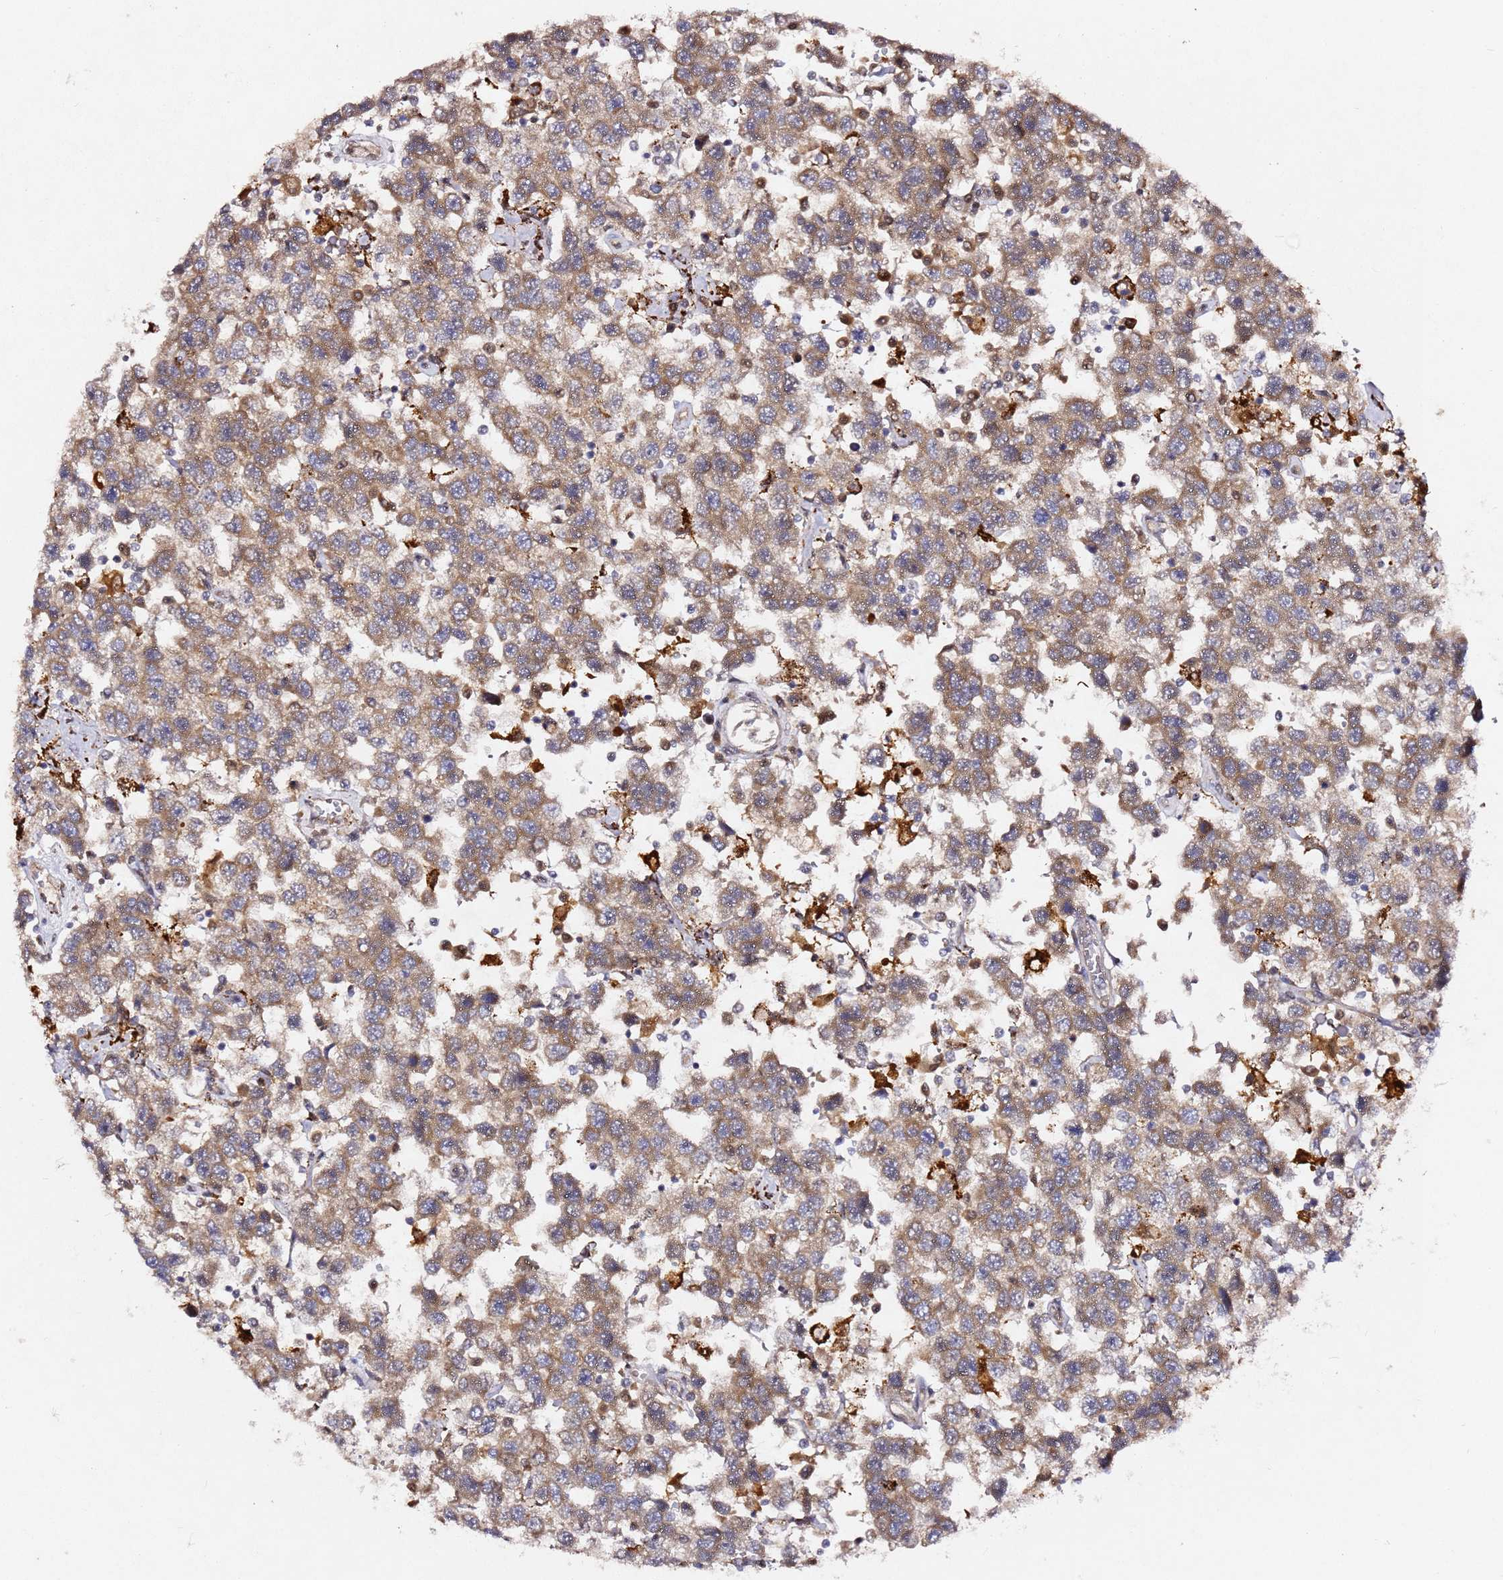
{"staining": {"intensity": "moderate", "quantity": ">75%", "location": "cytoplasmic/membranous"}, "tissue": "testis cancer", "cell_type": "Tumor cells", "image_type": "cancer", "snomed": [{"axis": "morphology", "description": "Seminoma, NOS"}, {"axis": "topography", "description": "Testis"}], "caption": "Immunohistochemistry (IHC) staining of testis cancer, which displays medium levels of moderate cytoplasmic/membranous expression in approximately >75% of tumor cells indicating moderate cytoplasmic/membranous protein expression. The staining was performed using DAB (brown) for protein detection and nuclei were counterstained in hematoxylin (blue).", "gene": "ALG11", "patient": {"sex": "male", "age": 41}}